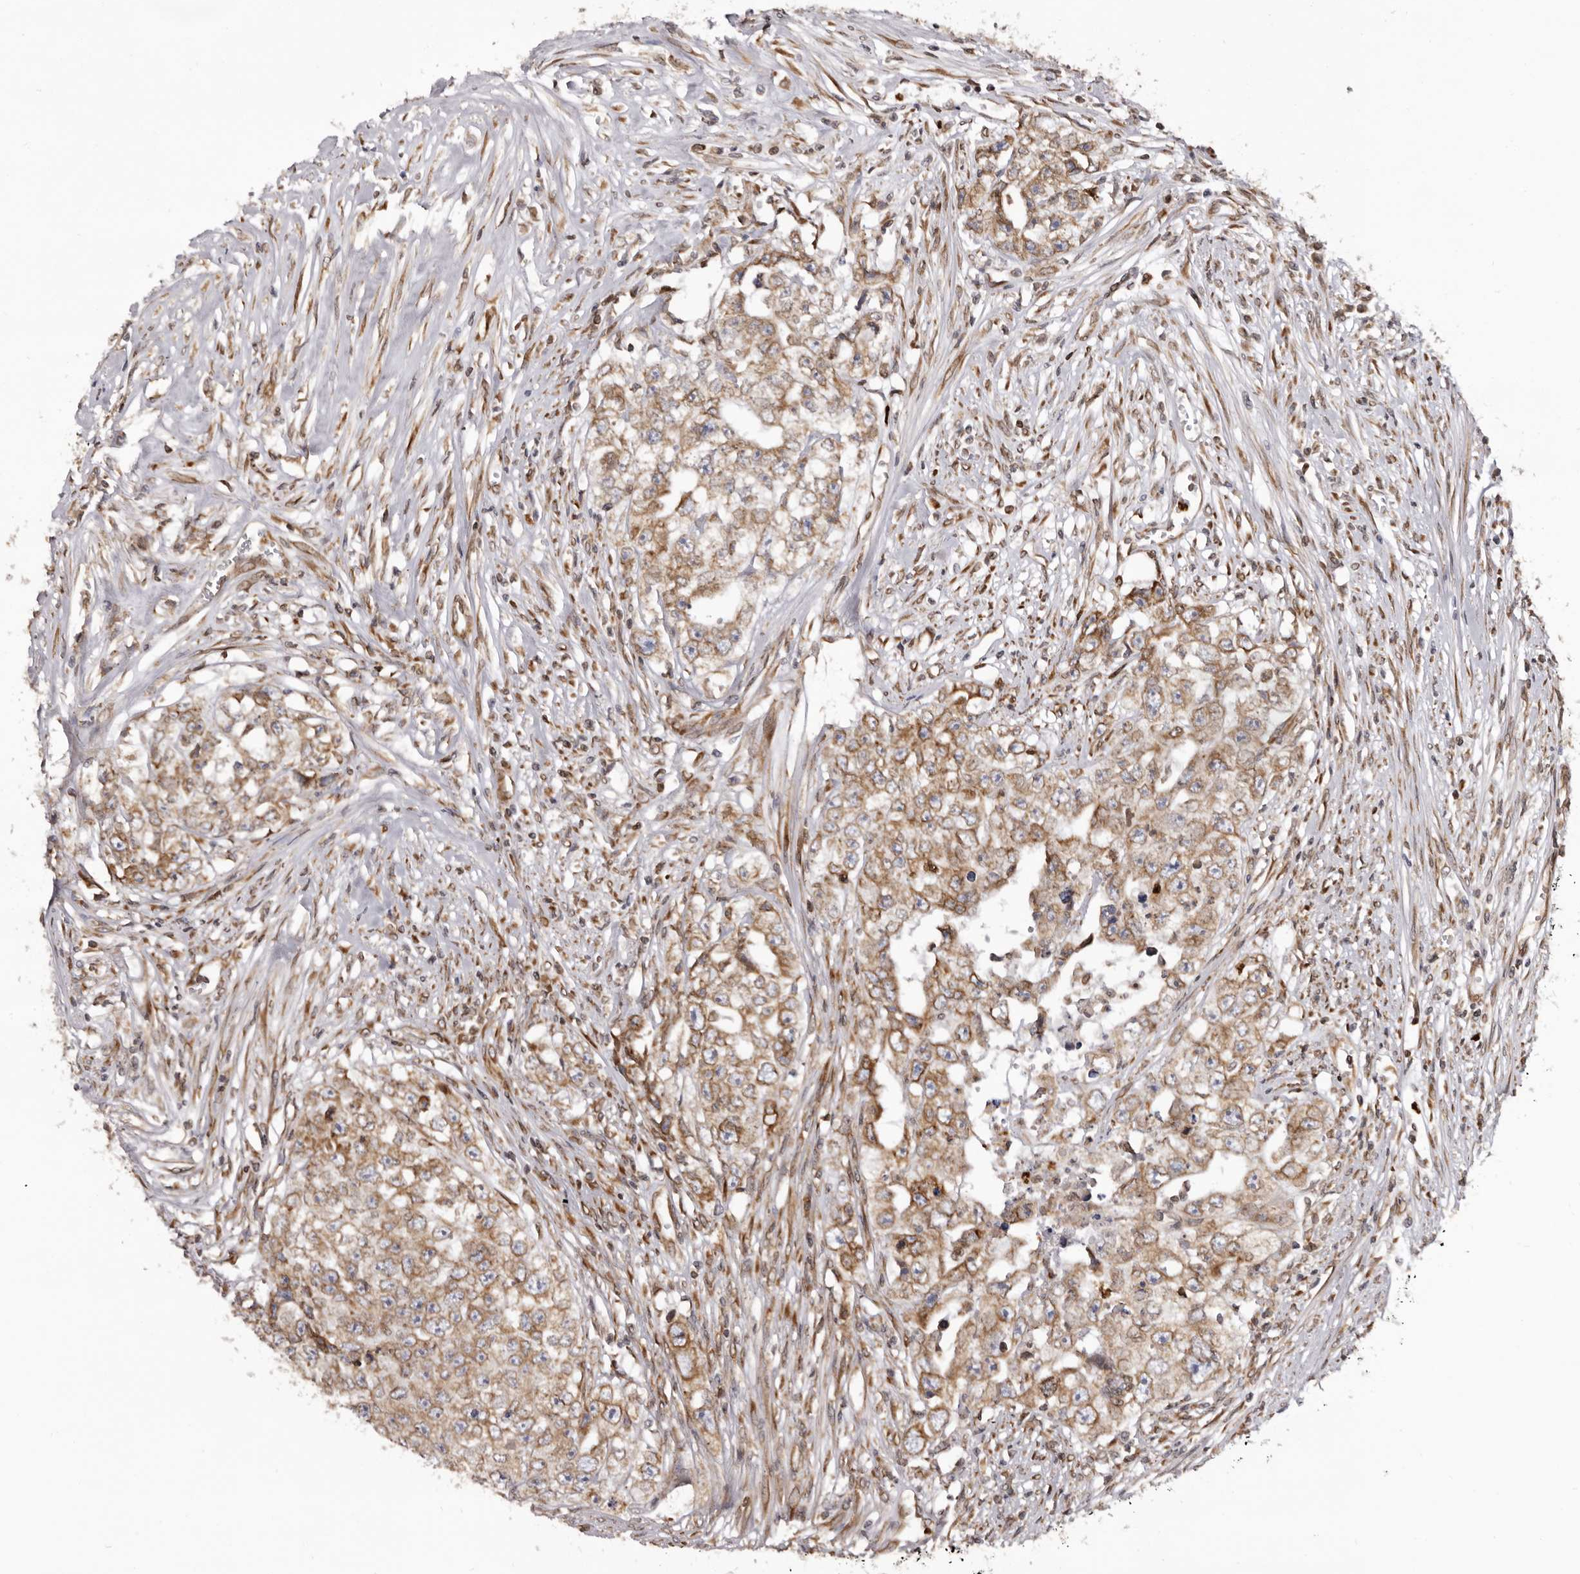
{"staining": {"intensity": "moderate", "quantity": ">75%", "location": "cytoplasmic/membranous"}, "tissue": "testis cancer", "cell_type": "Tumor cells", "image_type": "cancer", "snomed": [{"axis": "morphology", "description": "Seminoma, NOS"}, {"axis": "morphology", "description": "Carcinoma, Embryonal, NOS"}, {"axis": "topography", "description": "Testis"}], "caption": "Immunohistochemical staining of human testis cancer (embryonal carcinoma) displays medium levels of moderate cytoplasmic/membranous protein staining in approximately >75% of tumor cells. Nuclei are stained in blue.", "gene": "C4orf3", "patient": {"sex": "male", "age": 43}}